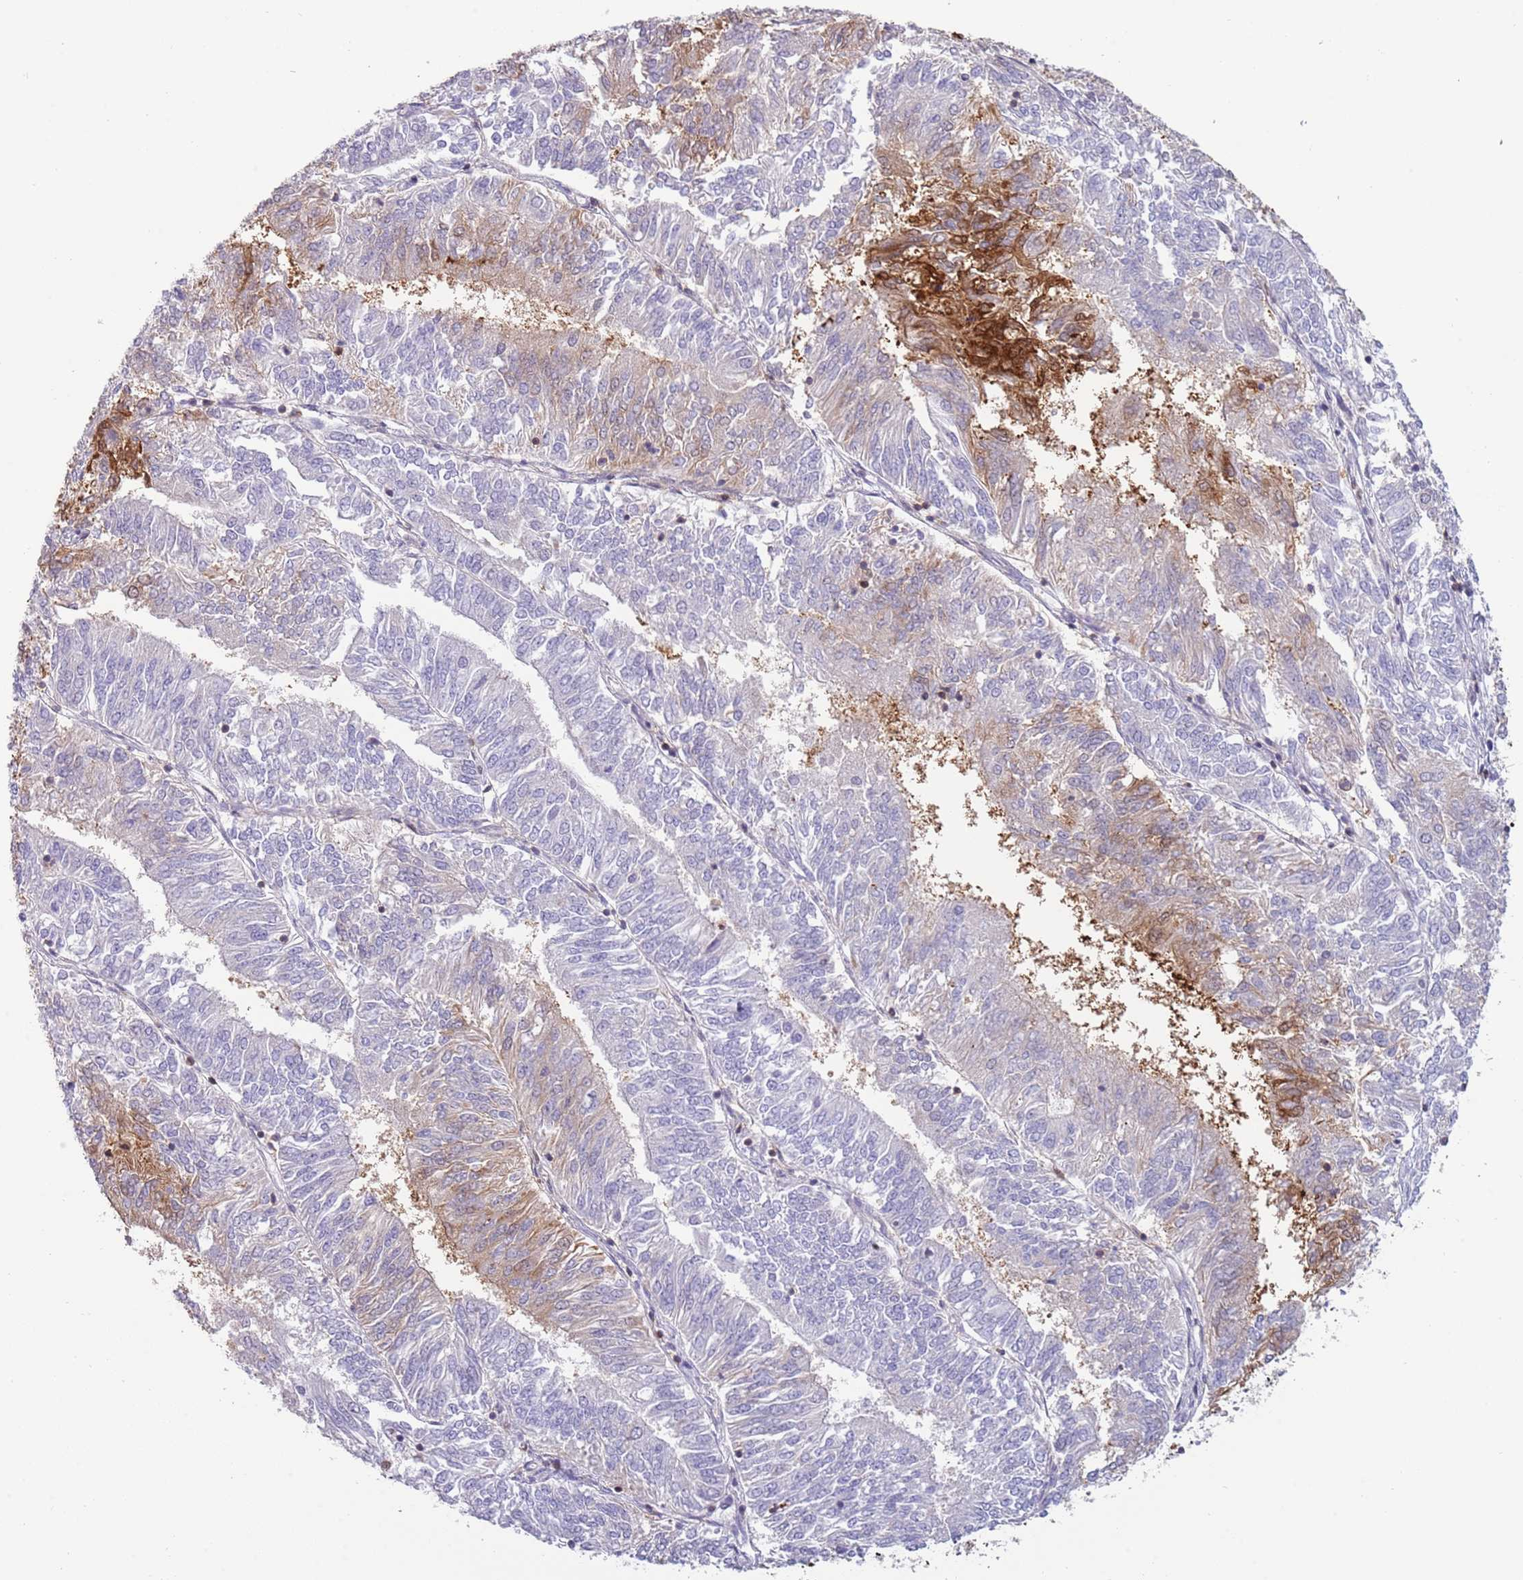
{"staining": {"intensity": "weak", "quantity": "<25%", "location": "cytoplasmic/membranous"}, "tissue": "endometrial cancer", "cell_type": "Tumor cells", "image_type": "cancer", "snomed": [{"axis": "morphology", "description": "Adenocarcinoma, NOS"}, {"axis": "topography", "description": "Endometrium"}], "caption": "Immunohistochemistry of human endometrial cancer displays no positivity in tumor cells. (Stains: DAB immunohistochemistry (IHC) with hematoxylin counter stain, Microscopy: brightfield microscopy at high magnification).", "gene": "NBPF6", "patient": {"sex": "female", "age": 58}}